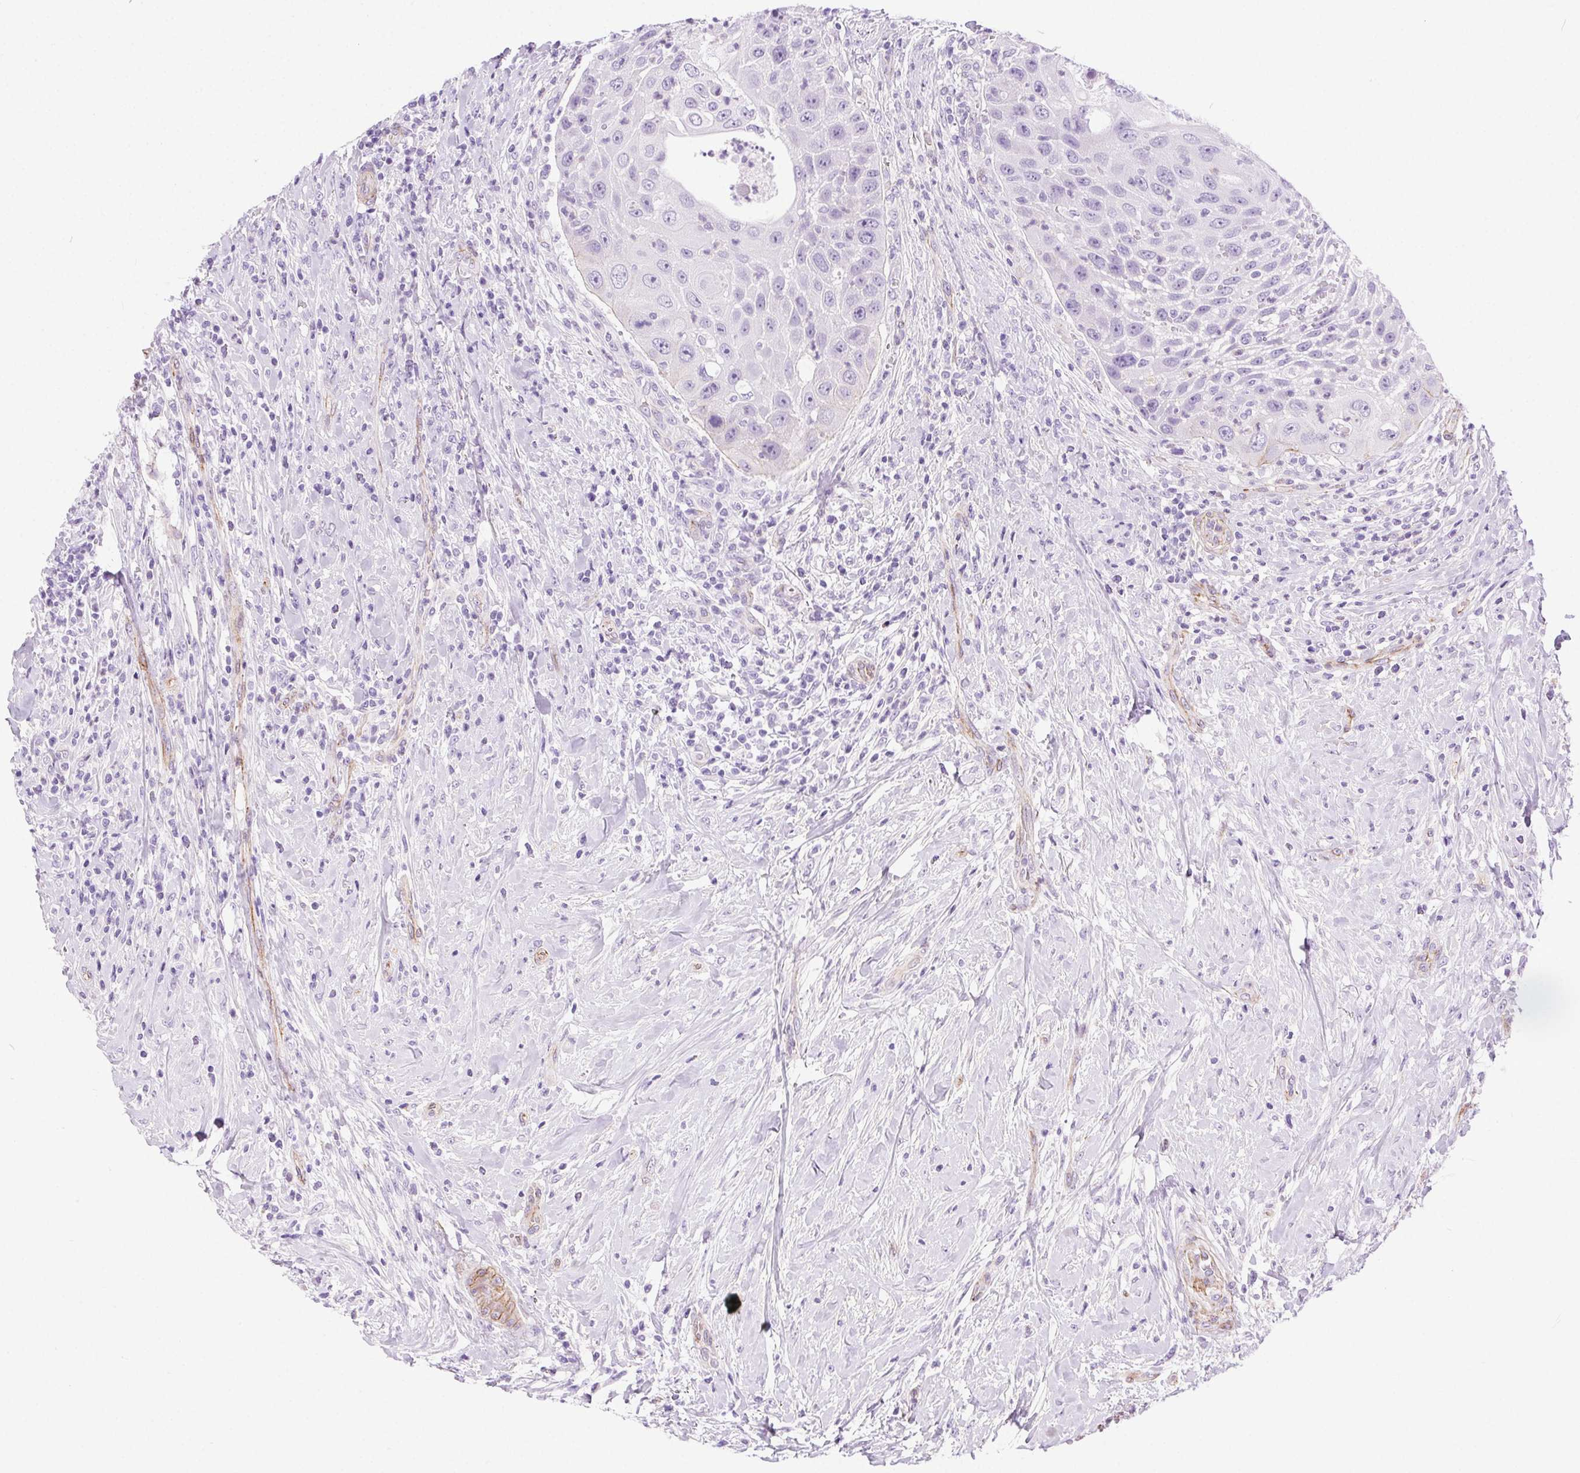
{"staining": {"intensity": "negative", "quantity": "none", "location": "none"}, "tissue": "head and neck cancer", "cell_type": "Tumor cells", "image_type": "cancer", "snomed": [{"axis": "morphology", "description": "Squamous cell carcinoma, NOS"}, {"axis": "topography", "description": "Head-Neck"}], "caption": "An immunohistochemistry (IHC) histopathology image of head and neck cancer is shown. There is no staining in tumor cells of head and neck cancer.", "gene": "SHCBP1L", "patient": {"sex": "male", "age": 69}}